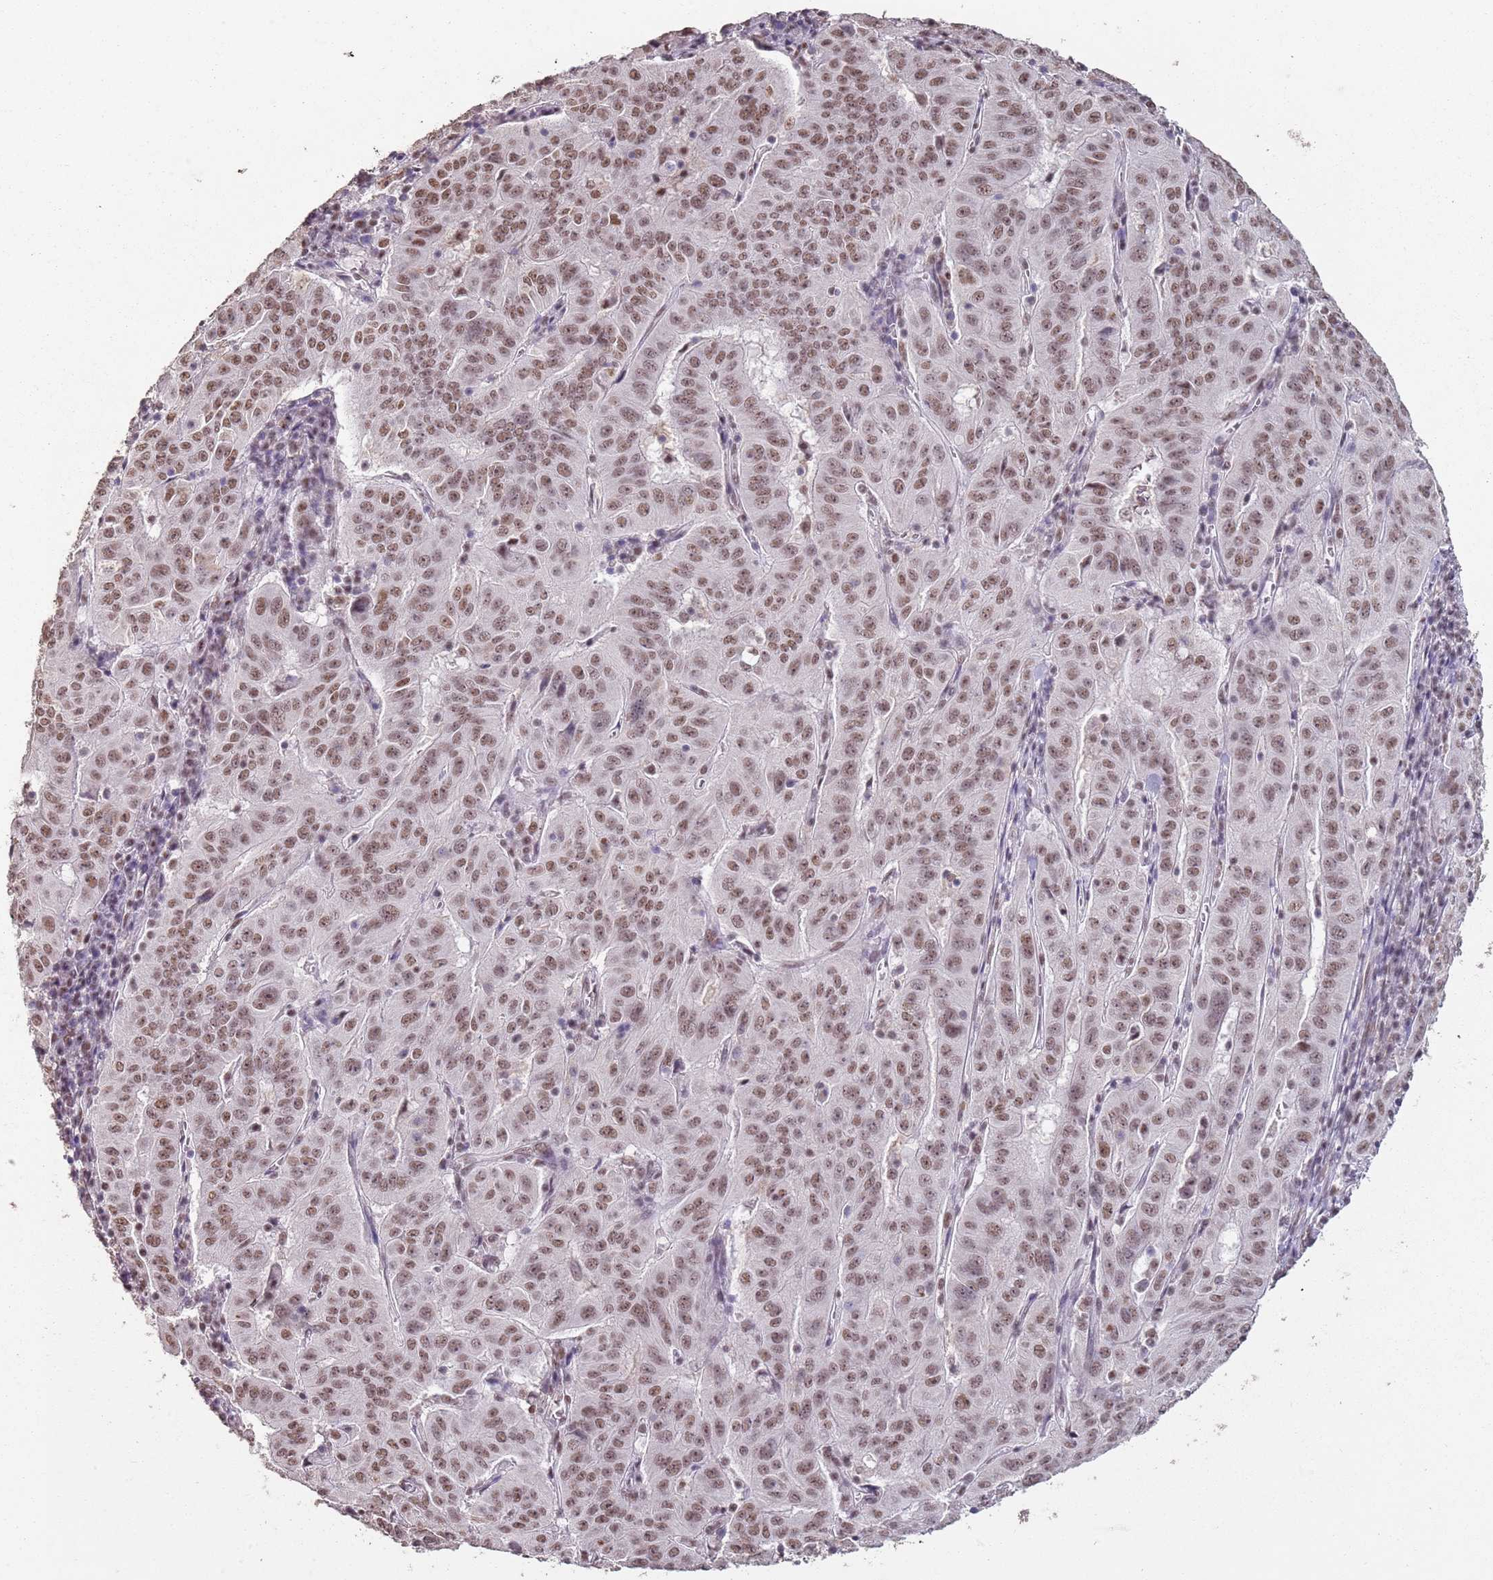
{"staining": {"intensity": "moderate", "quantity": ">75%", "location": "nuclear"}, "tissue": "pancreatic cancer", "cell_type": "Tumor cells", "image_type": "cancer", "snomed": [{"axis": "morphology", "description": "Adenocarcinoma, NOS"}, {"axis": "topography", "description": "Pancreas"}], "caption": "Pancreatic cancer (adenocarcinoma) stained with DAB (3,3'-diaminobenzidine) immunohistochemistry (IHC) reveals medium levels of moderate nuclear positivity in about >75% of tumor cells. Nuclei are stained in blue.", "gene": "ARL14EP", "patient": {"sex": "male", "age": 63}}